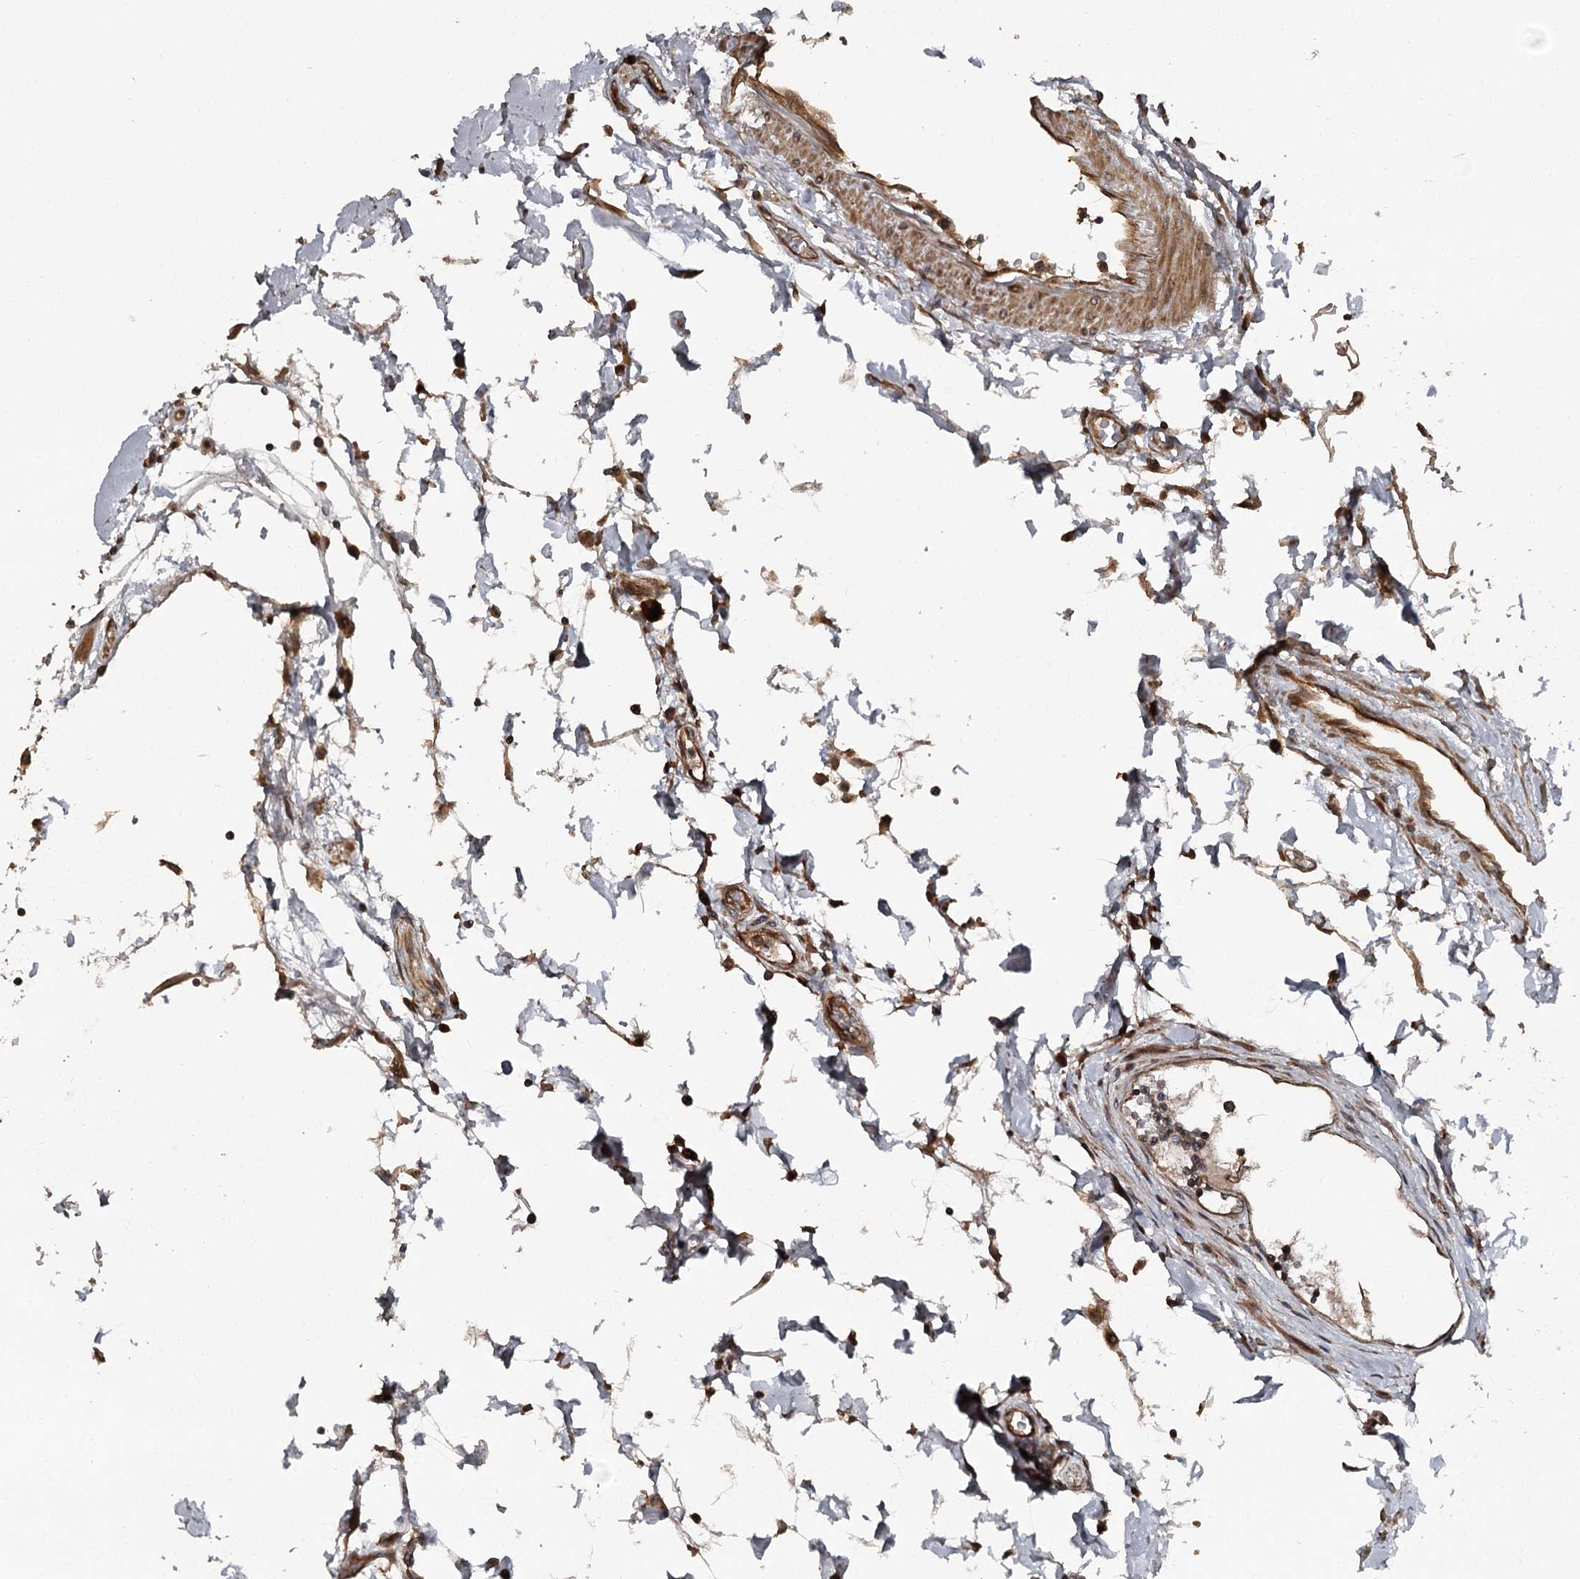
{"staining": {"intensity": "strong", "quantity": ">75%", "location": "cytoplasmic/membranous"}, "tissue": "colon", "cell_type": "Endothelial cells", "image_type": "normal", "snomed": [{"axis": "morphology", "description": "Normal tissue, NOS"}, {"axis": "topography", "description": "Colon"}], "caption": "Endothelial cells exhibit high levels of strong cytoplasmic/membranous staining in approximately >75% of cells in unremarkable human colon. (Brightfield microscopy of DAB IHC at high magnification).", "gene": "RAB21", "patient": {"sex": "female", "age": 79}}